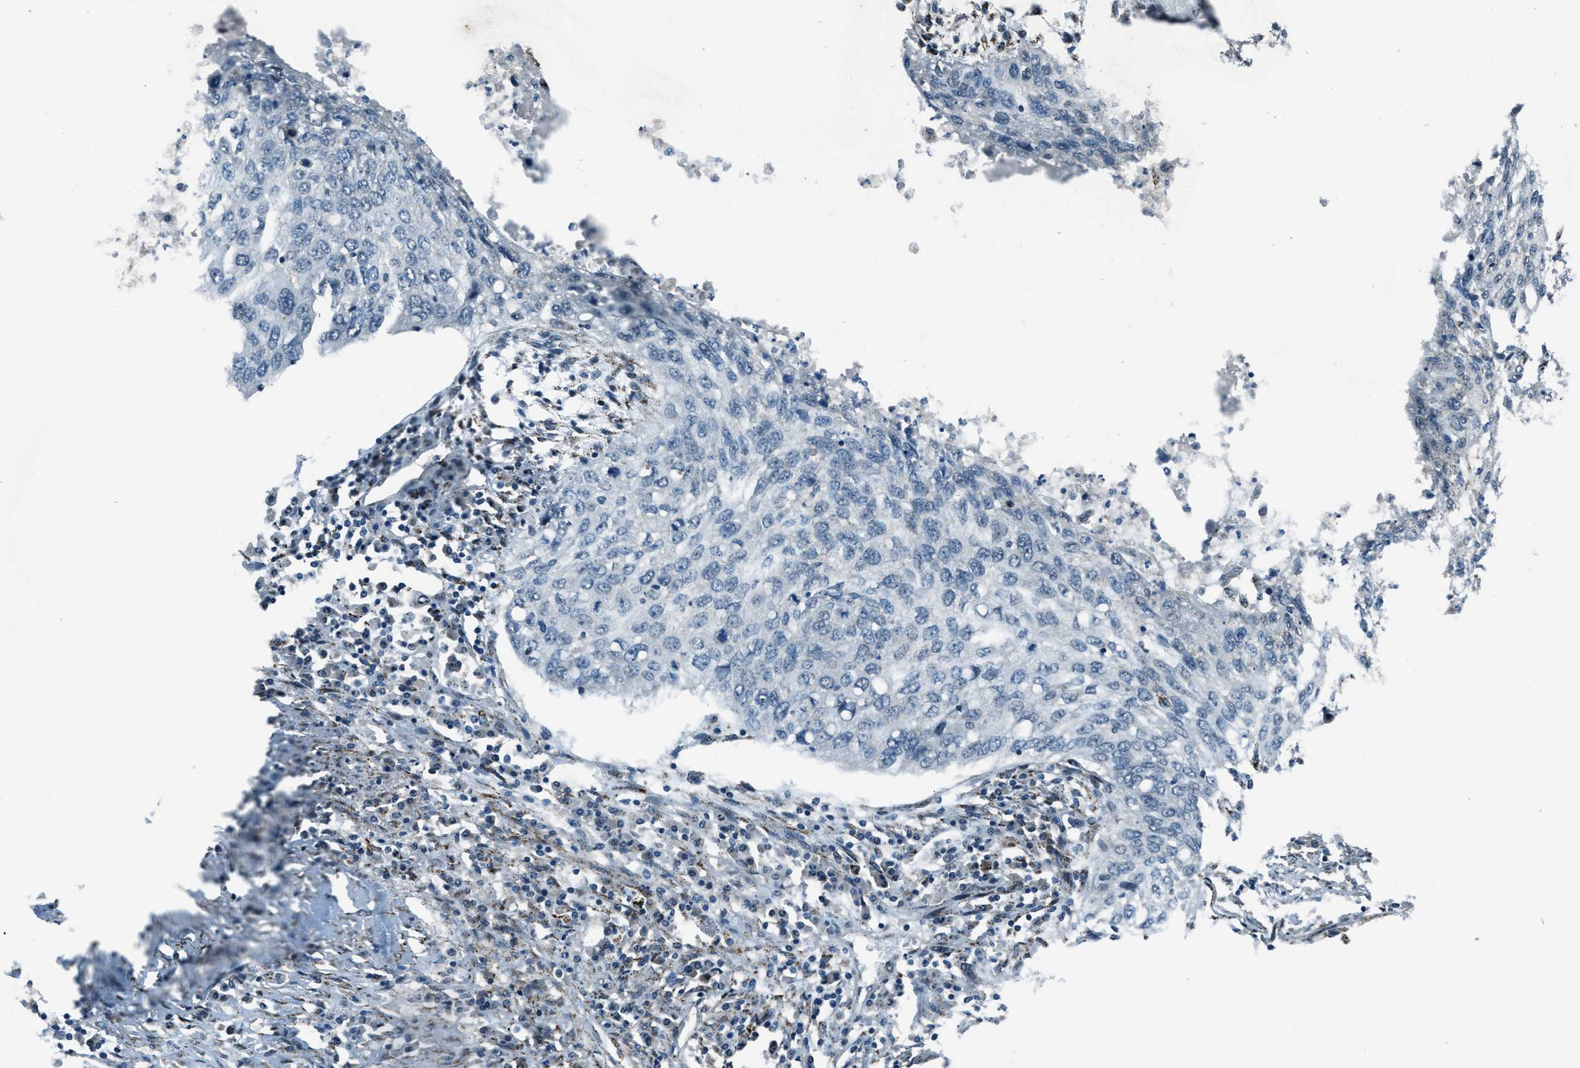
{"staining": {"intensity": "negative", "quantity": "none", "location": "none"}, "tissue": "lung cancer", "cell_type": "Tumor cells", "image_type": "cancer", "snomed": [{"axis": "morphology", "description": "Squamous cell carcinoma, NOS"}, {"axis": "topography", "description": "Lung"}], "caption": "Immunohistochemistry (IHC) micrograph of lung cancer stained for a protein (brown), which demonstrates no staining in tumor cells.", "gene": "NPEPL1", "patient": {"sex": "female", "age": 63}}